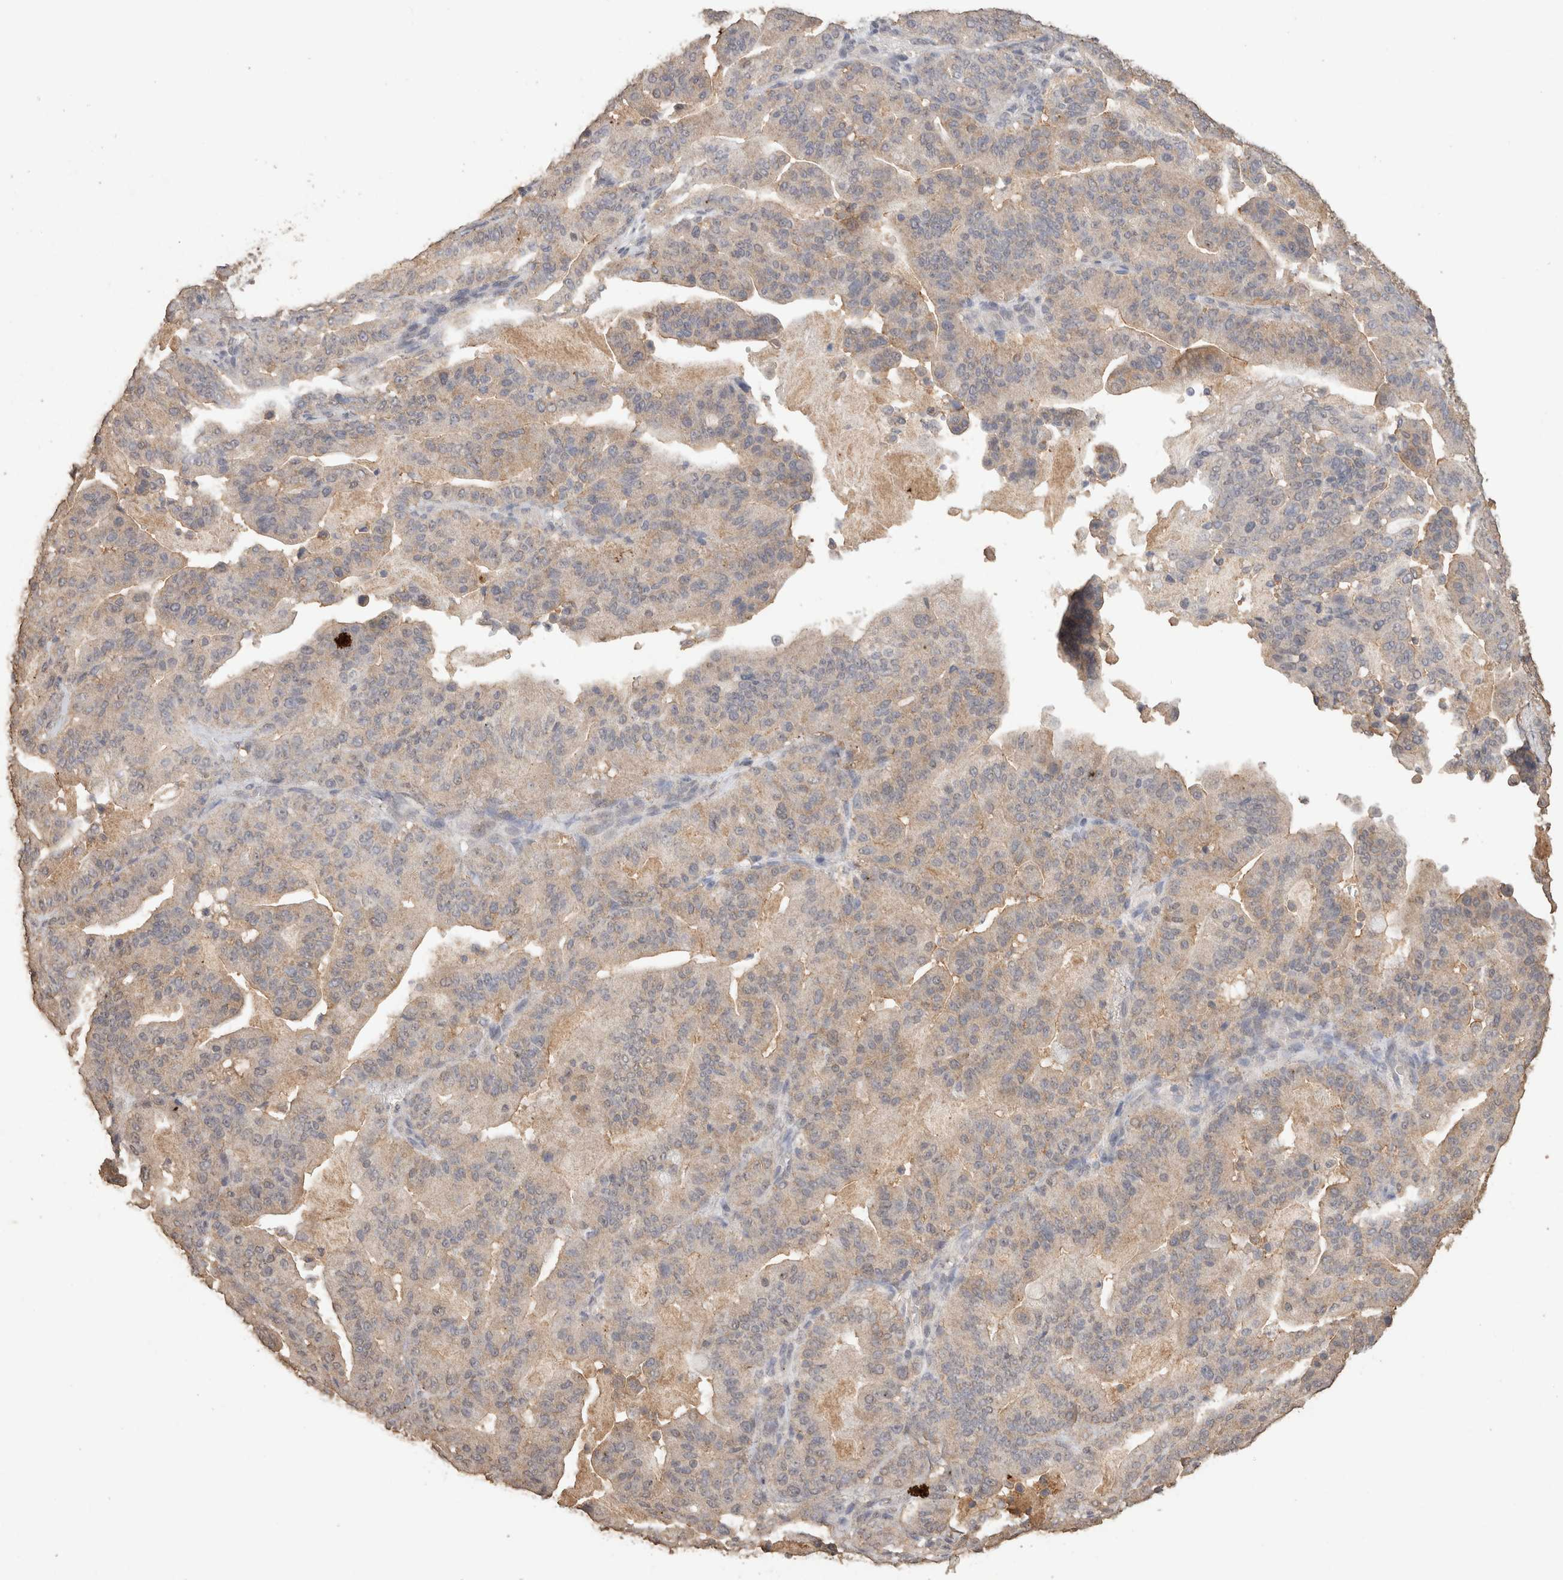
{"staining": {"intensity": "weak", "quantity": "<25%", "location": "cytoplasmic/membranous"}, "tissue": "pancreatic cancer", "cell_type": "Tumor cells", "image_type": "cancer", "snomed": [{"axis": "morphology", "description": "Adenocarcinoma, NOS"}, {"axis": "topography", "description": "Pancreas"}], "caption": "High magnification brightfield microscopy of pancreatic cancer (adenocarcinoma) stained with DAB (brown) and counterstained with hematoxylin (blue): tumor cells show no significant positivity.", "gene": "CX3CL1", "patient": {"sex": "male", "age": 63}}